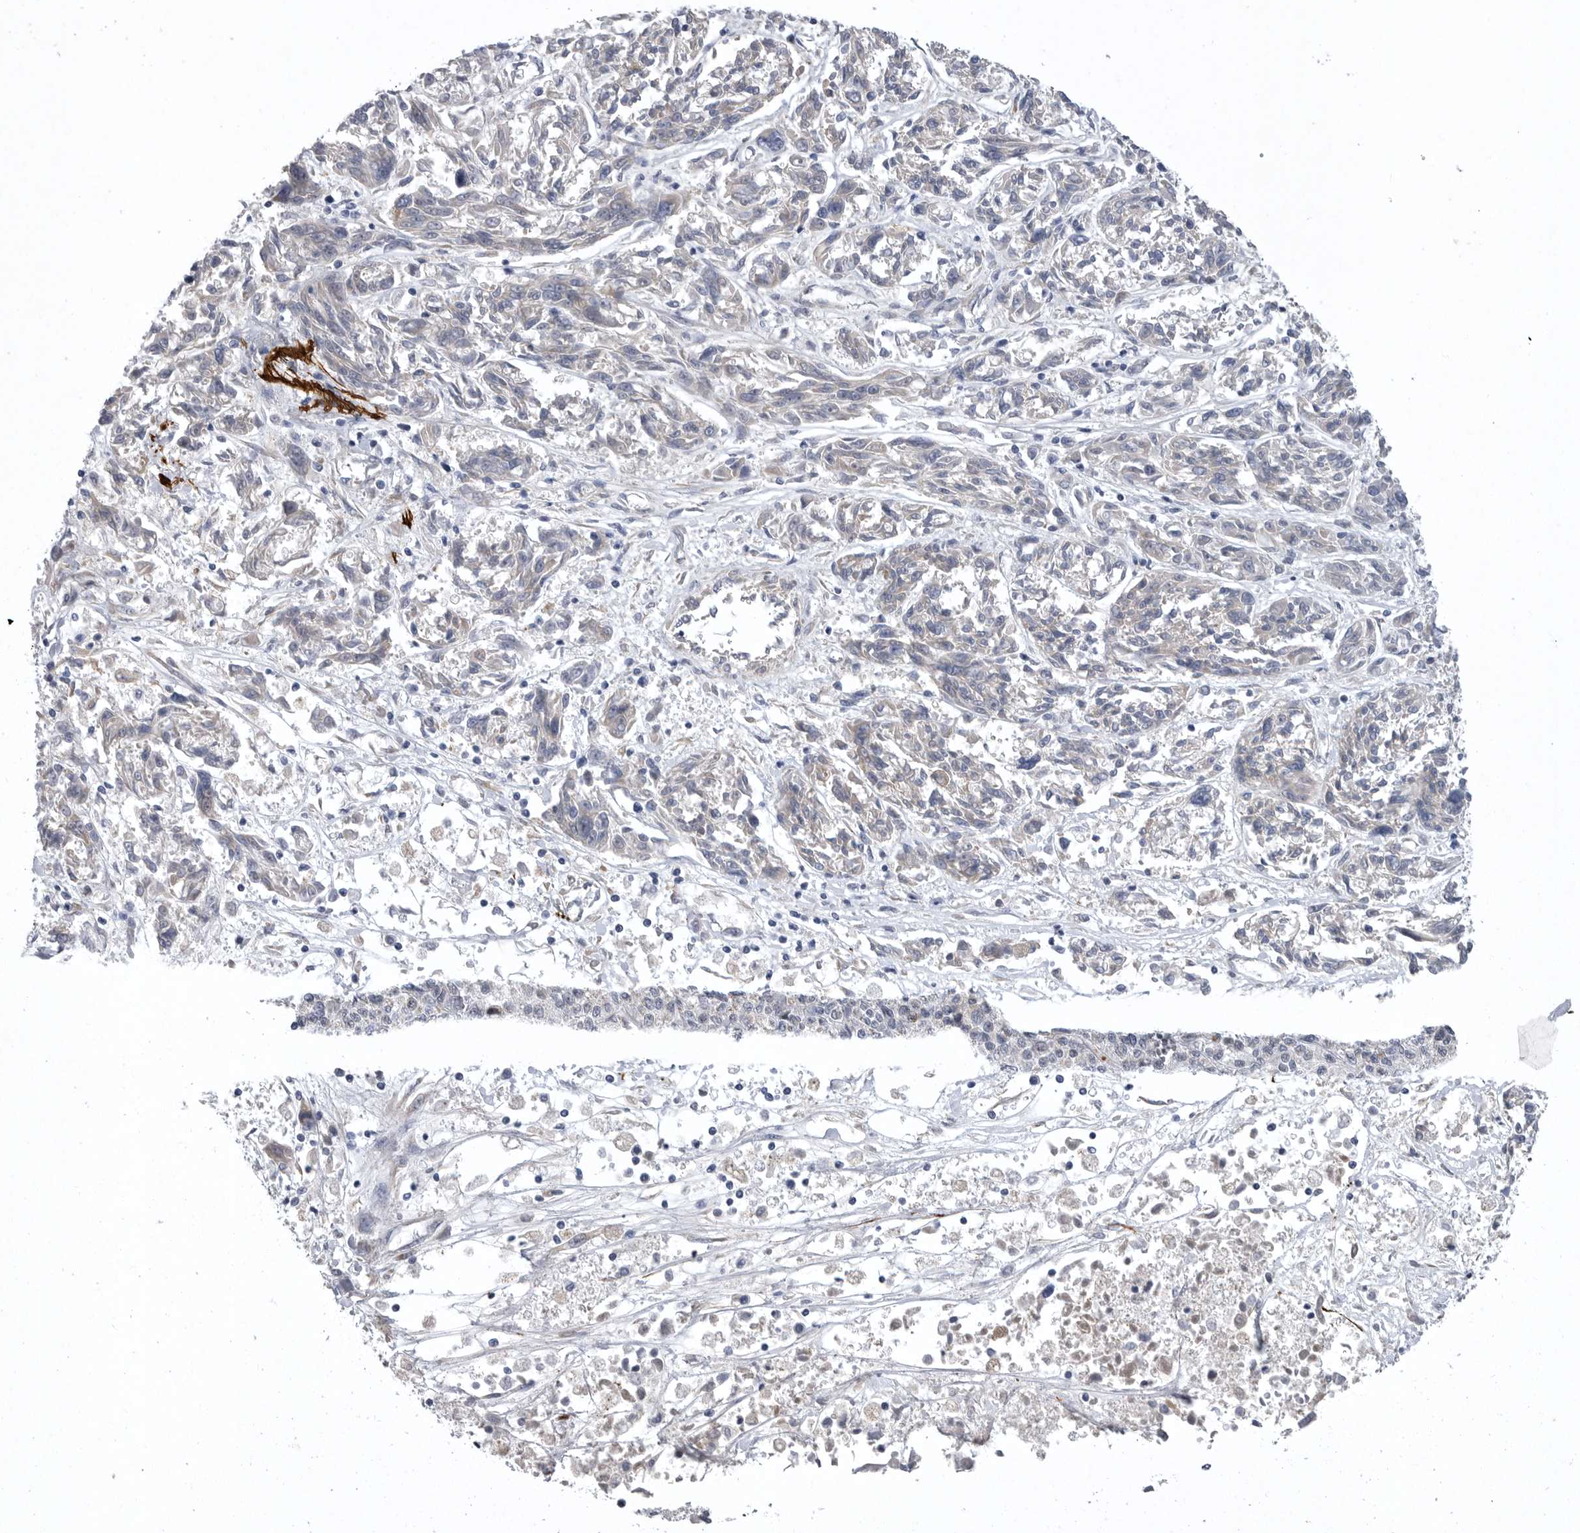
{"staining": {"intensity": "negative", "quantity": "none", "location": "none"}, "tissue": "melanoma", "cell_type": "Tumor cells", "image_type": "cancer", "snomed": [{"axis": "morphology", "description": "Malignant melanoma, NOS"}, {"axis": "topography", "description": "Skin"}], "caption": "This image is of malignant melanoma stained with IHC to label a protein in brown with the nuclei are counter-stained blue. There is no expression in tumor cells.", "gene": "CRP", "patient": {"sex": "male", "age": 53}}